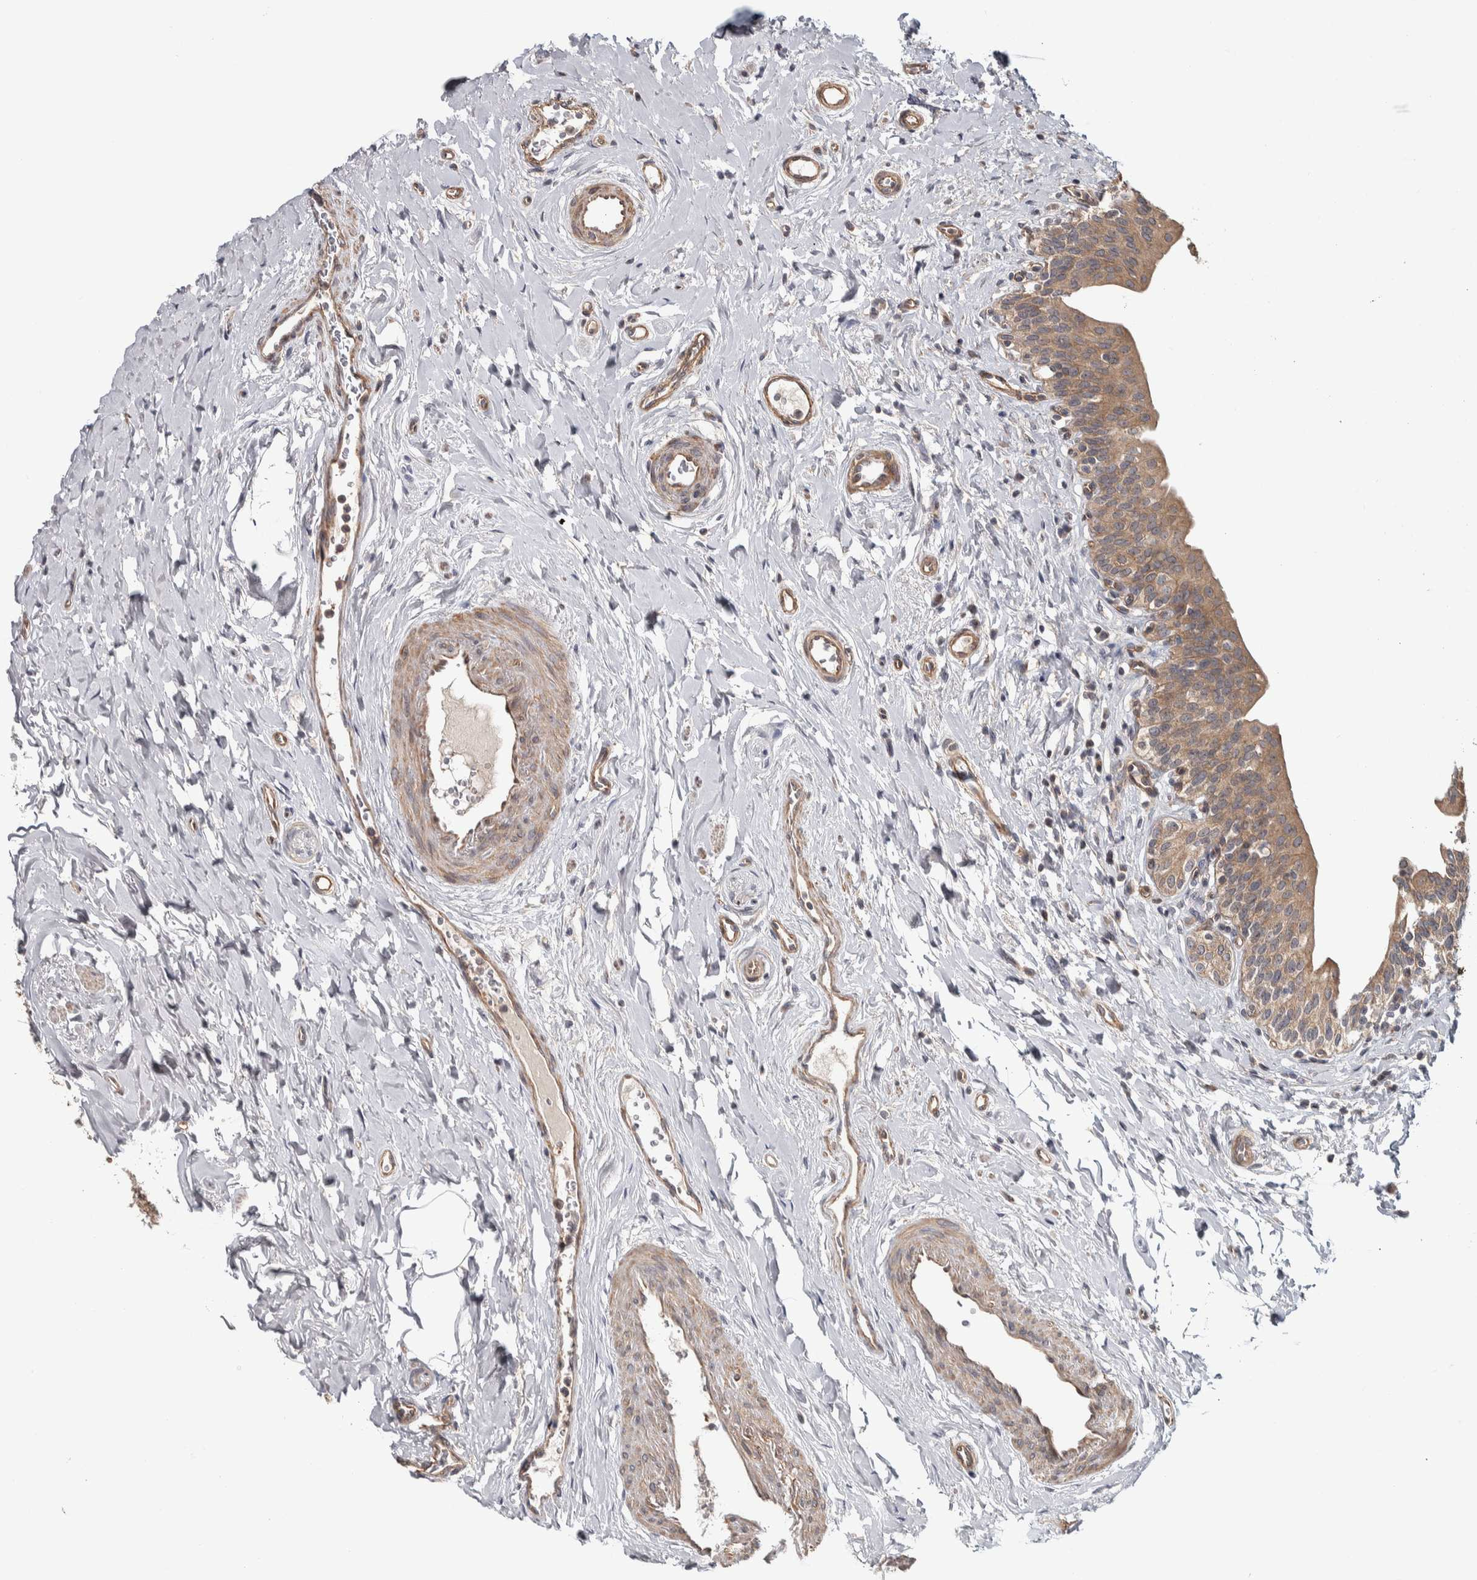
{"staining": {"intensity": "moderate", "quantity": ">75%", "location": "cytoplasmic/membranous"}, "tissue": "urinary bladder", "cell_type": "Urothelial cells", "image_type": "normal", "snomed": [{"axis": "morphology", "description": "Normal tissue, NOS"}, {"axis": "topography", "description": "Urinary bladder"}], "caption": "High-power microscopy captured an IHC photomicrograph of benign urinary bladder, revealing moderate cytoplasmic/membranous expression in approximately >75% of urothelial cells. The protein is shown in brown color, while the nuclei are stained blue.", "gene": "CHMP4C", "patient": {"sex": "male", "age": 83}}